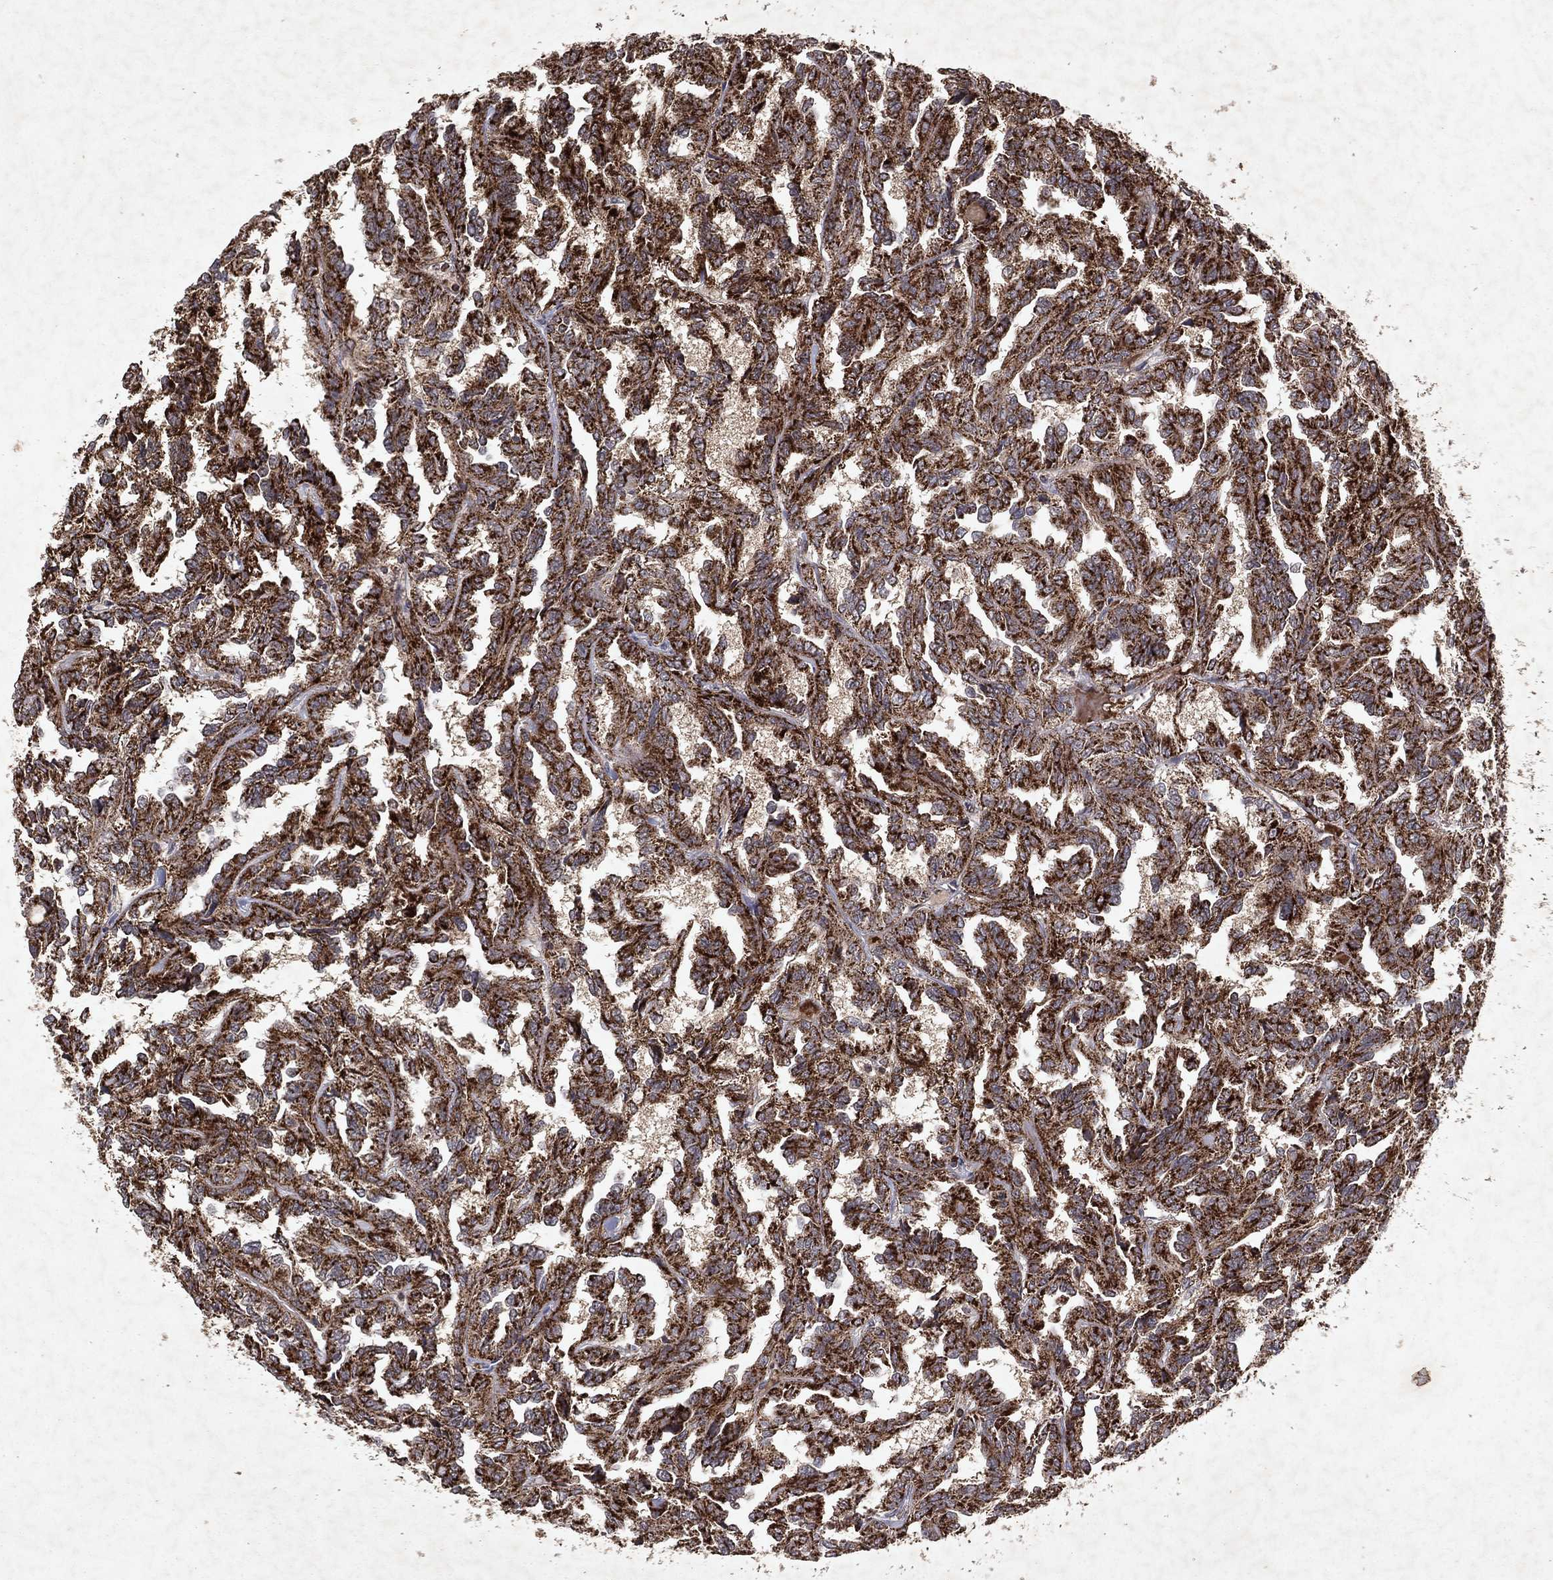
{"staining": {"intensity": "strong", "quantity": ">75%", "location": "cytoplasmic/membranous"}, "tissue": "renal cancer", "cell_type": "Tumor cells", "image_type": "cancer", "snomed": [{"axis": "morphology", "description": "Adenocarcinoma, NOS"}, {"axis": "topography", "description": "Kidney"}], "caption": "There is high levels of strong cytoplasmic/membranous expression in tumor cells of renal adenocarcinoma, as demonstrated by immunohistochemical staining (brown color).", "gene": "PYROXD2", "patient": {"sex": "male", "age": 79}}